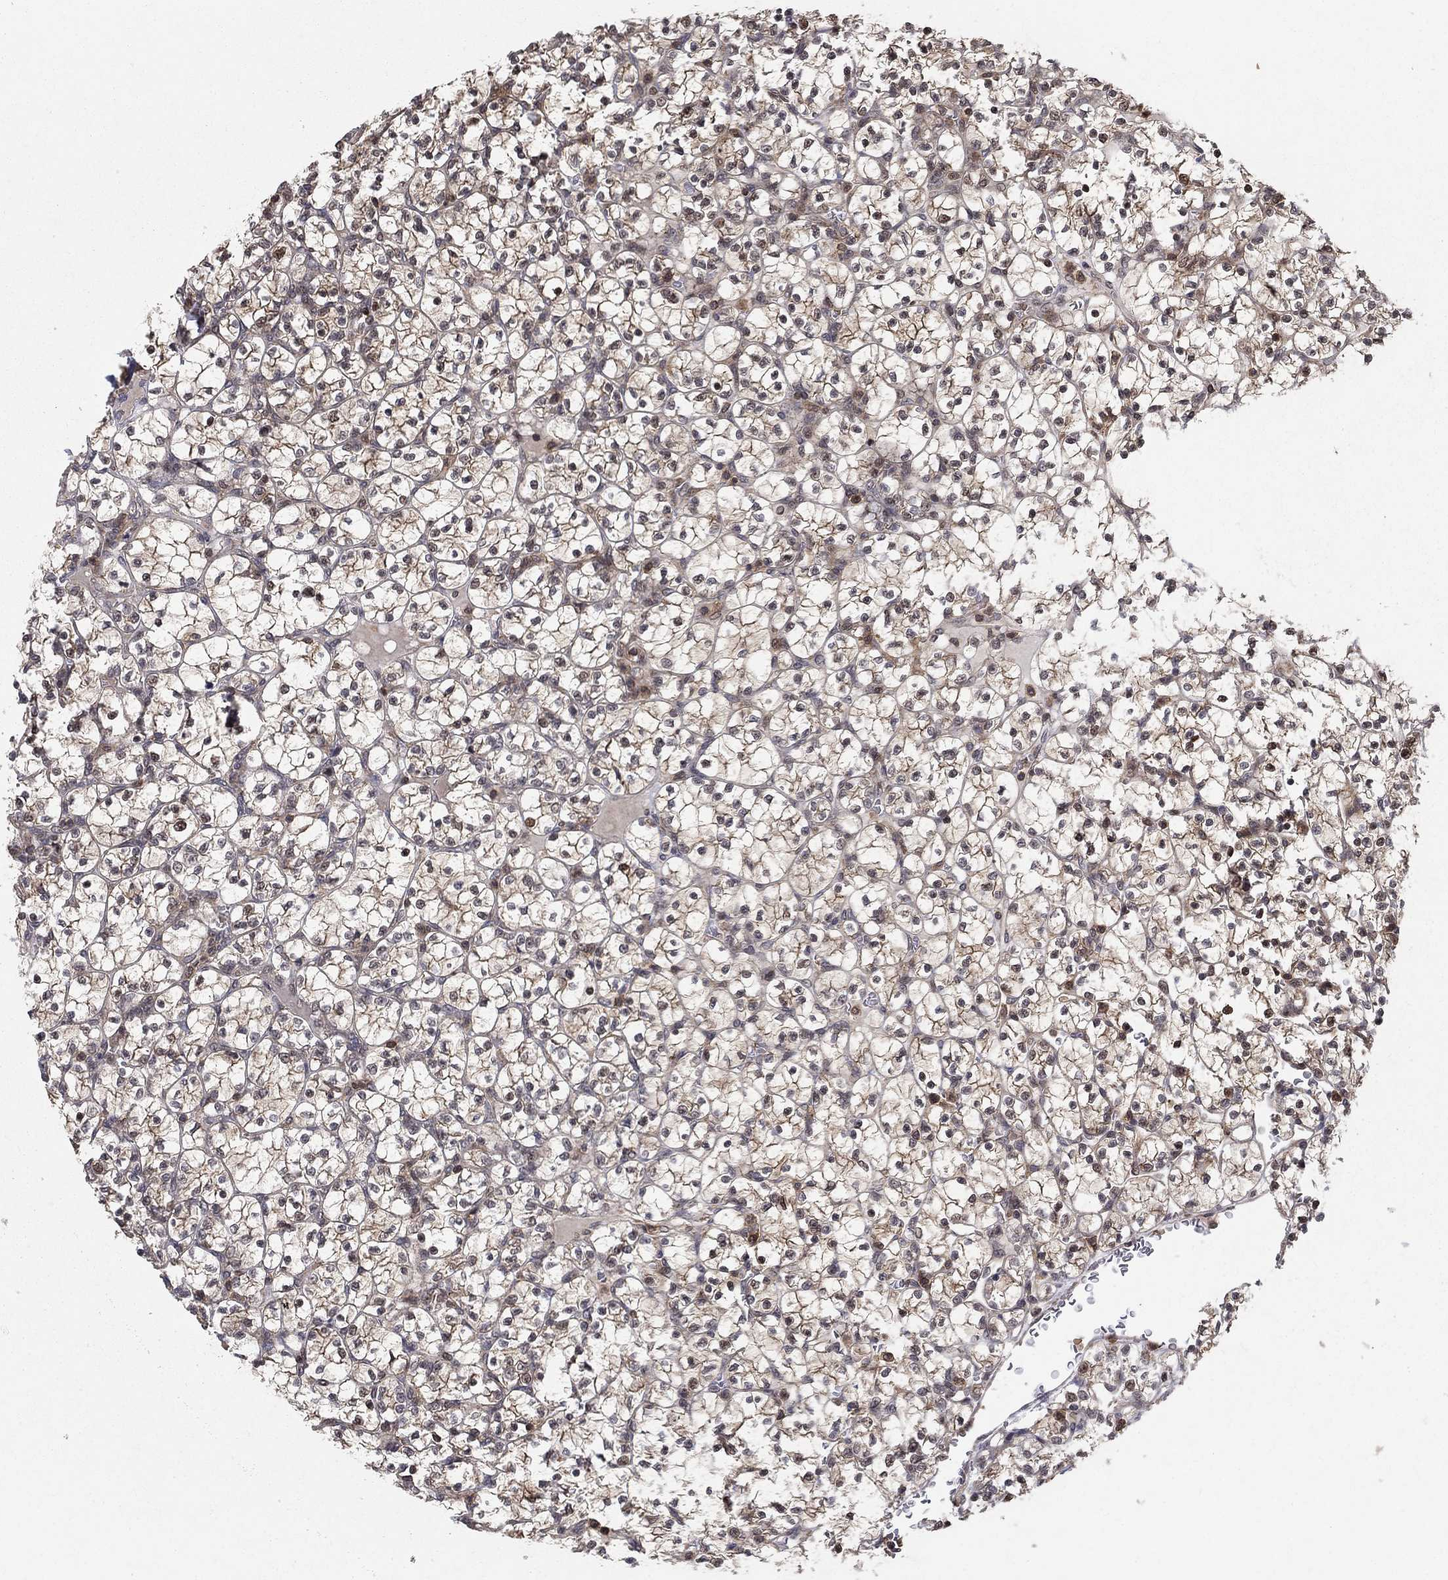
{"staining": {"intensity": "moderate", "quantity": "25%-75%", "location": "cytoplasmic/membranous,nuclear"}, "tissue": "renal cancer", "cell_type": "Tumor cells", "image_type": "cancer", "snomed": [{"axis": "morphology", "description": "Adenocarcinoma, NOS"}, {"axis": "topography", "description": "Kidney"}], "caption": "Tumor cells display moderate cytoplasmic/membranous and nuclear staining in about 25%-75% of cells in renal cancer. Nuclei are stained in blue.", "gene": "CCDC66", "patient": {"sex": "female", "age": 89}}